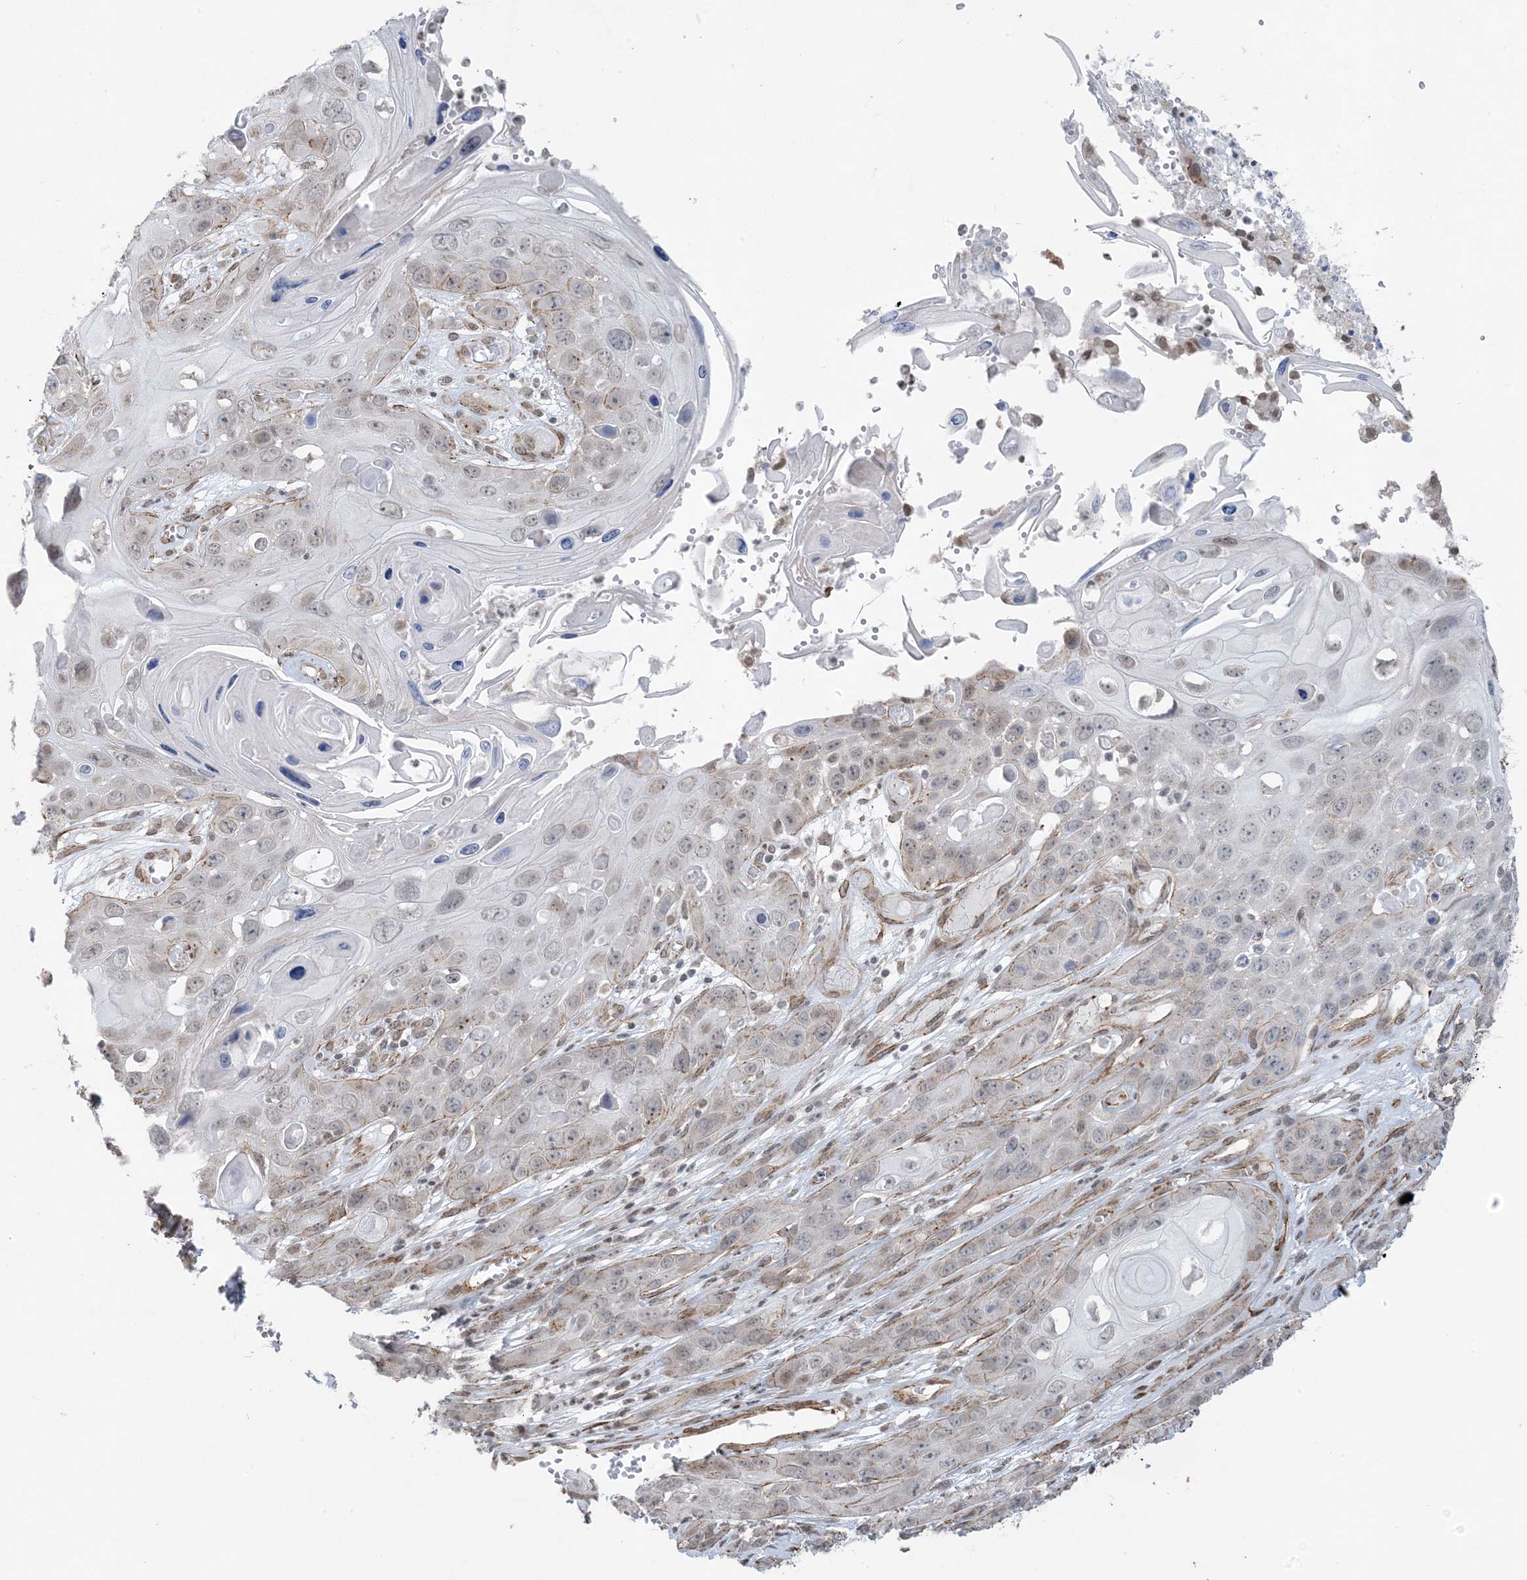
{"staining": {"intensity": "weak", "quantity": "<25%", "location": "cytoplasmic/membranous"}, "tissue": "skin cancer", "cell_type": "Tumor cells", "image_type": "cancer", "snomed": [{"axis": "morphology", "description": "Squamous cell carcinoma, NOS"}, {"axis": "topography", "description": "Skin"}], "caption": "Immunohistochemical staining of human squamous cell carcinoma (skin) exhibits no significant positivity in tumor cells.", "gene": "CHCHD4", "patient": {"sex": "male", "age": 55}}